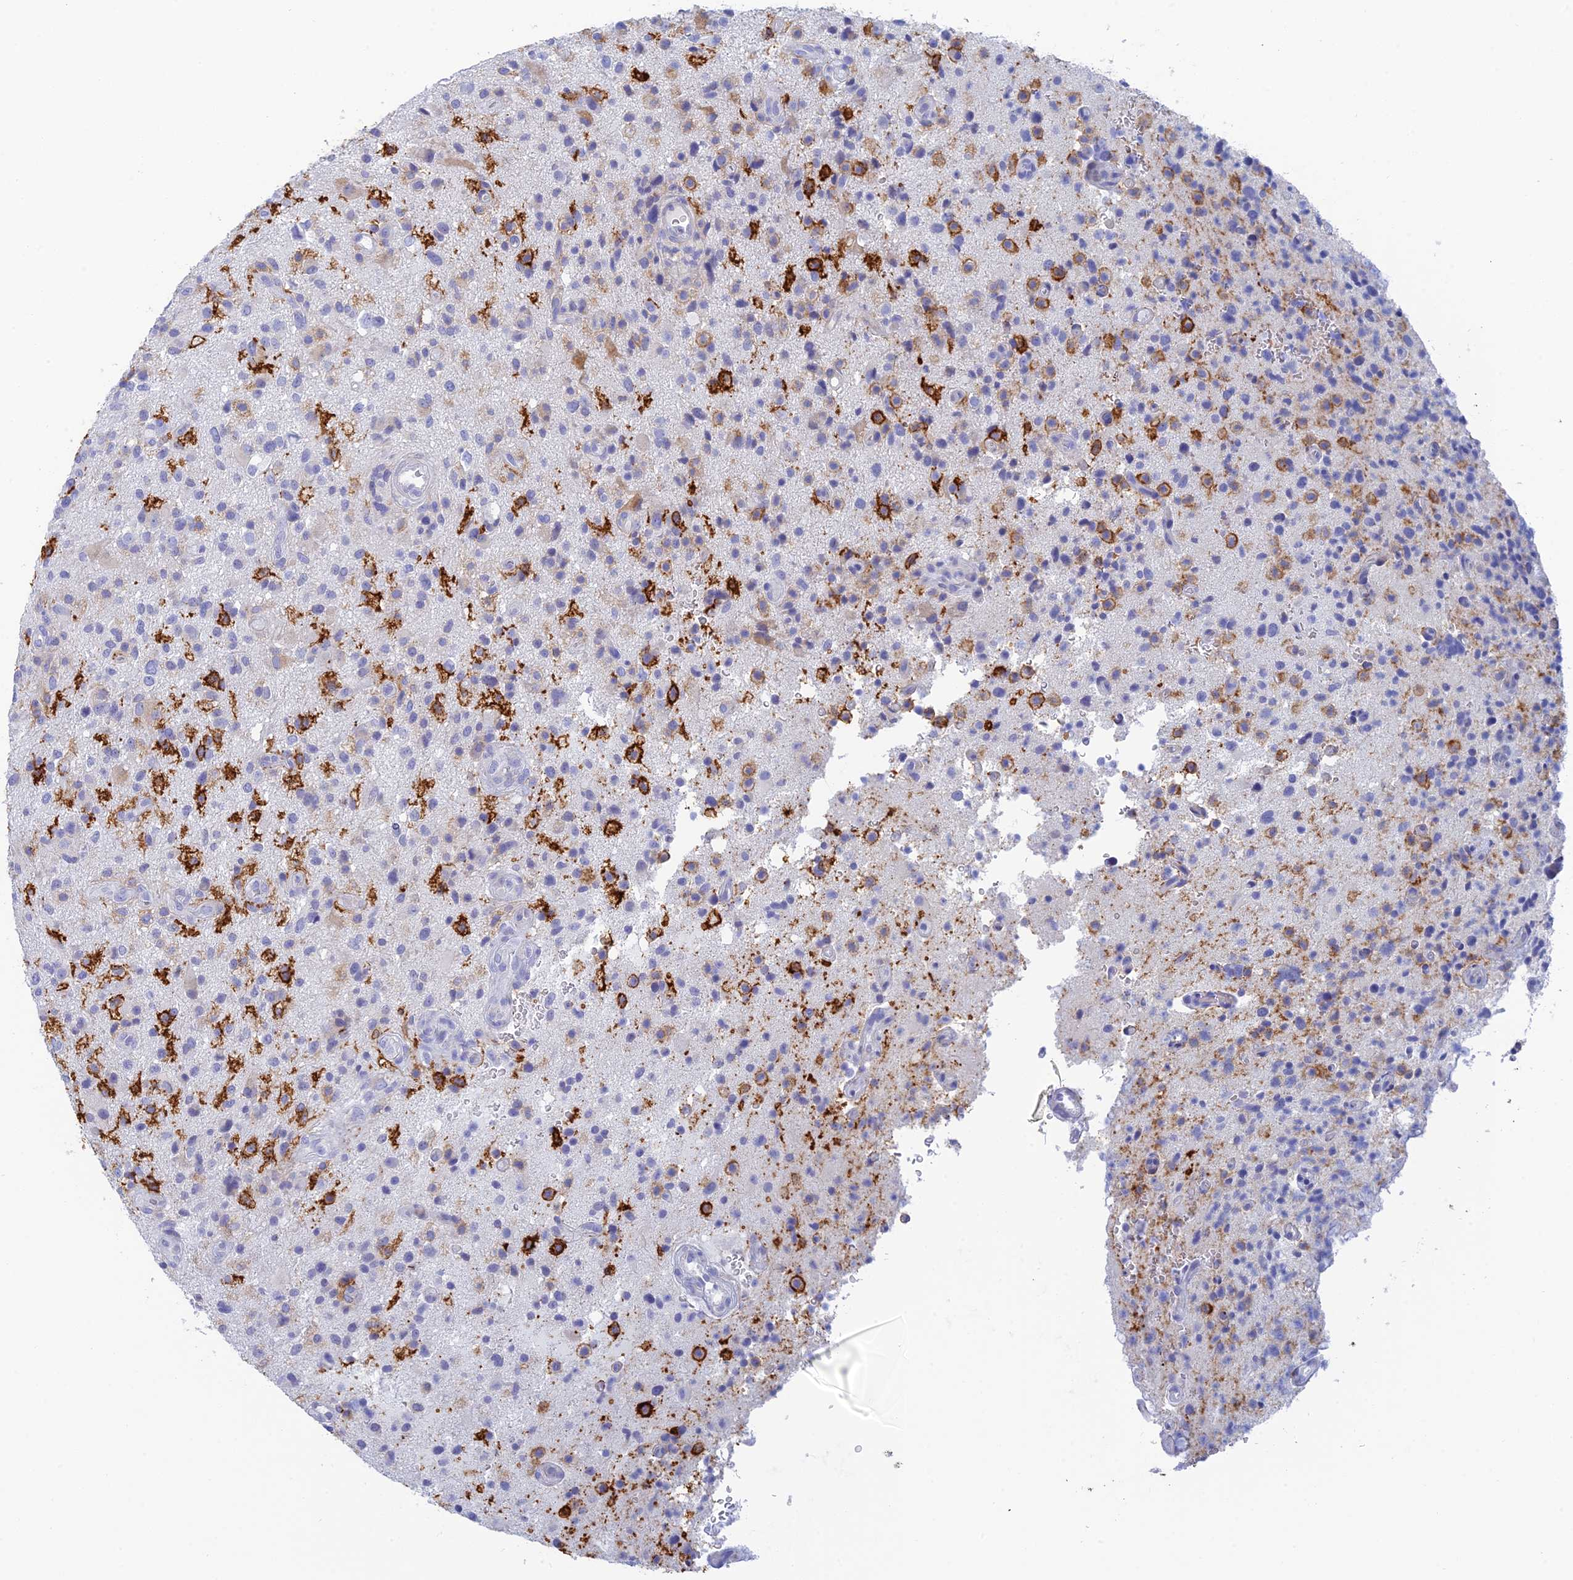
{"staining": {"intensity": "negative", "quantity": "none", "location": "none"}, "tissue": "glioma", "cell_type": "Tumor cells", "image_type": "cancer", "snomed": [{"axis": "morphology", "description": "Glioma, malignant, High grade"}, {"axis": "topography", "description": "Brain"}], "caption": "Tumor cells show no significant protein positivity in malignant high-grade glioma.", "gene": "CEP152", "patient": {"sex": "male", "age": 47}}